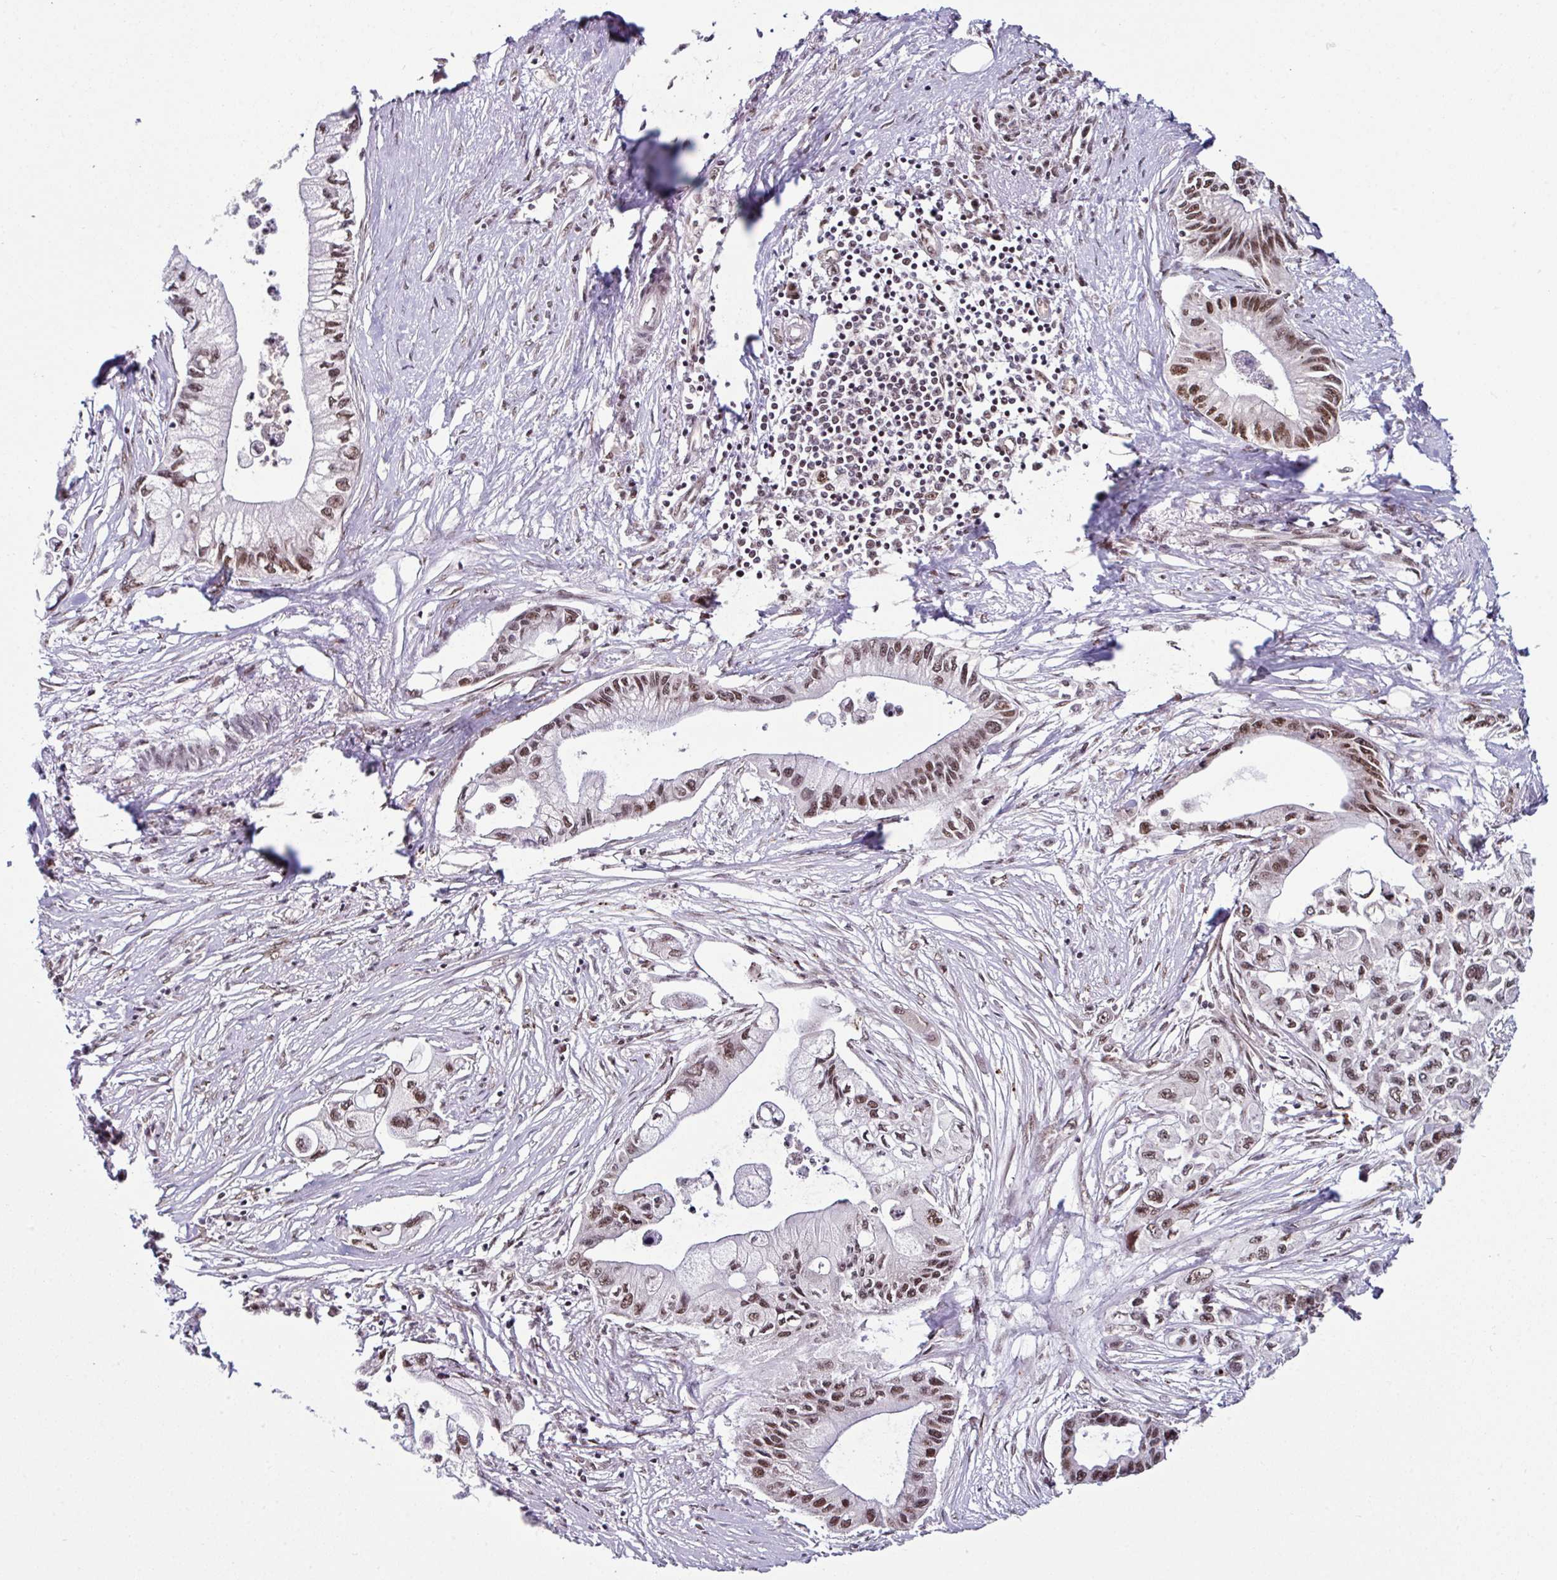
{"staining": {"intensity": "moderate", "quantity": ">75%", "location": "nuclear"}, "tissue": "pancreatic cancer", "cell_type": "Tumor cells", "image_type": "cancer", "snomed": [{"axis": "morphology", "description": "Adenocarcinoma, NOS"}, {"axis": "topography", "description": "Pancreas"}], "caption": "High-magnification brightfield microscopy of adenocarcinoma (pancreatic) stained with DAB (3,3'-diaminobenzidine) (brown) and counterstained with hematoxylin (blue). tumor cells exhibit moderate nuclear expression is seen in approximately>75% of cells. (DAB (3,3'-diaminobenzidine) IHC, brown staining for protein, blue staining for nuclei).", "gene": "MORF4L2", "patient": {"sex": "male", "age": 61}}